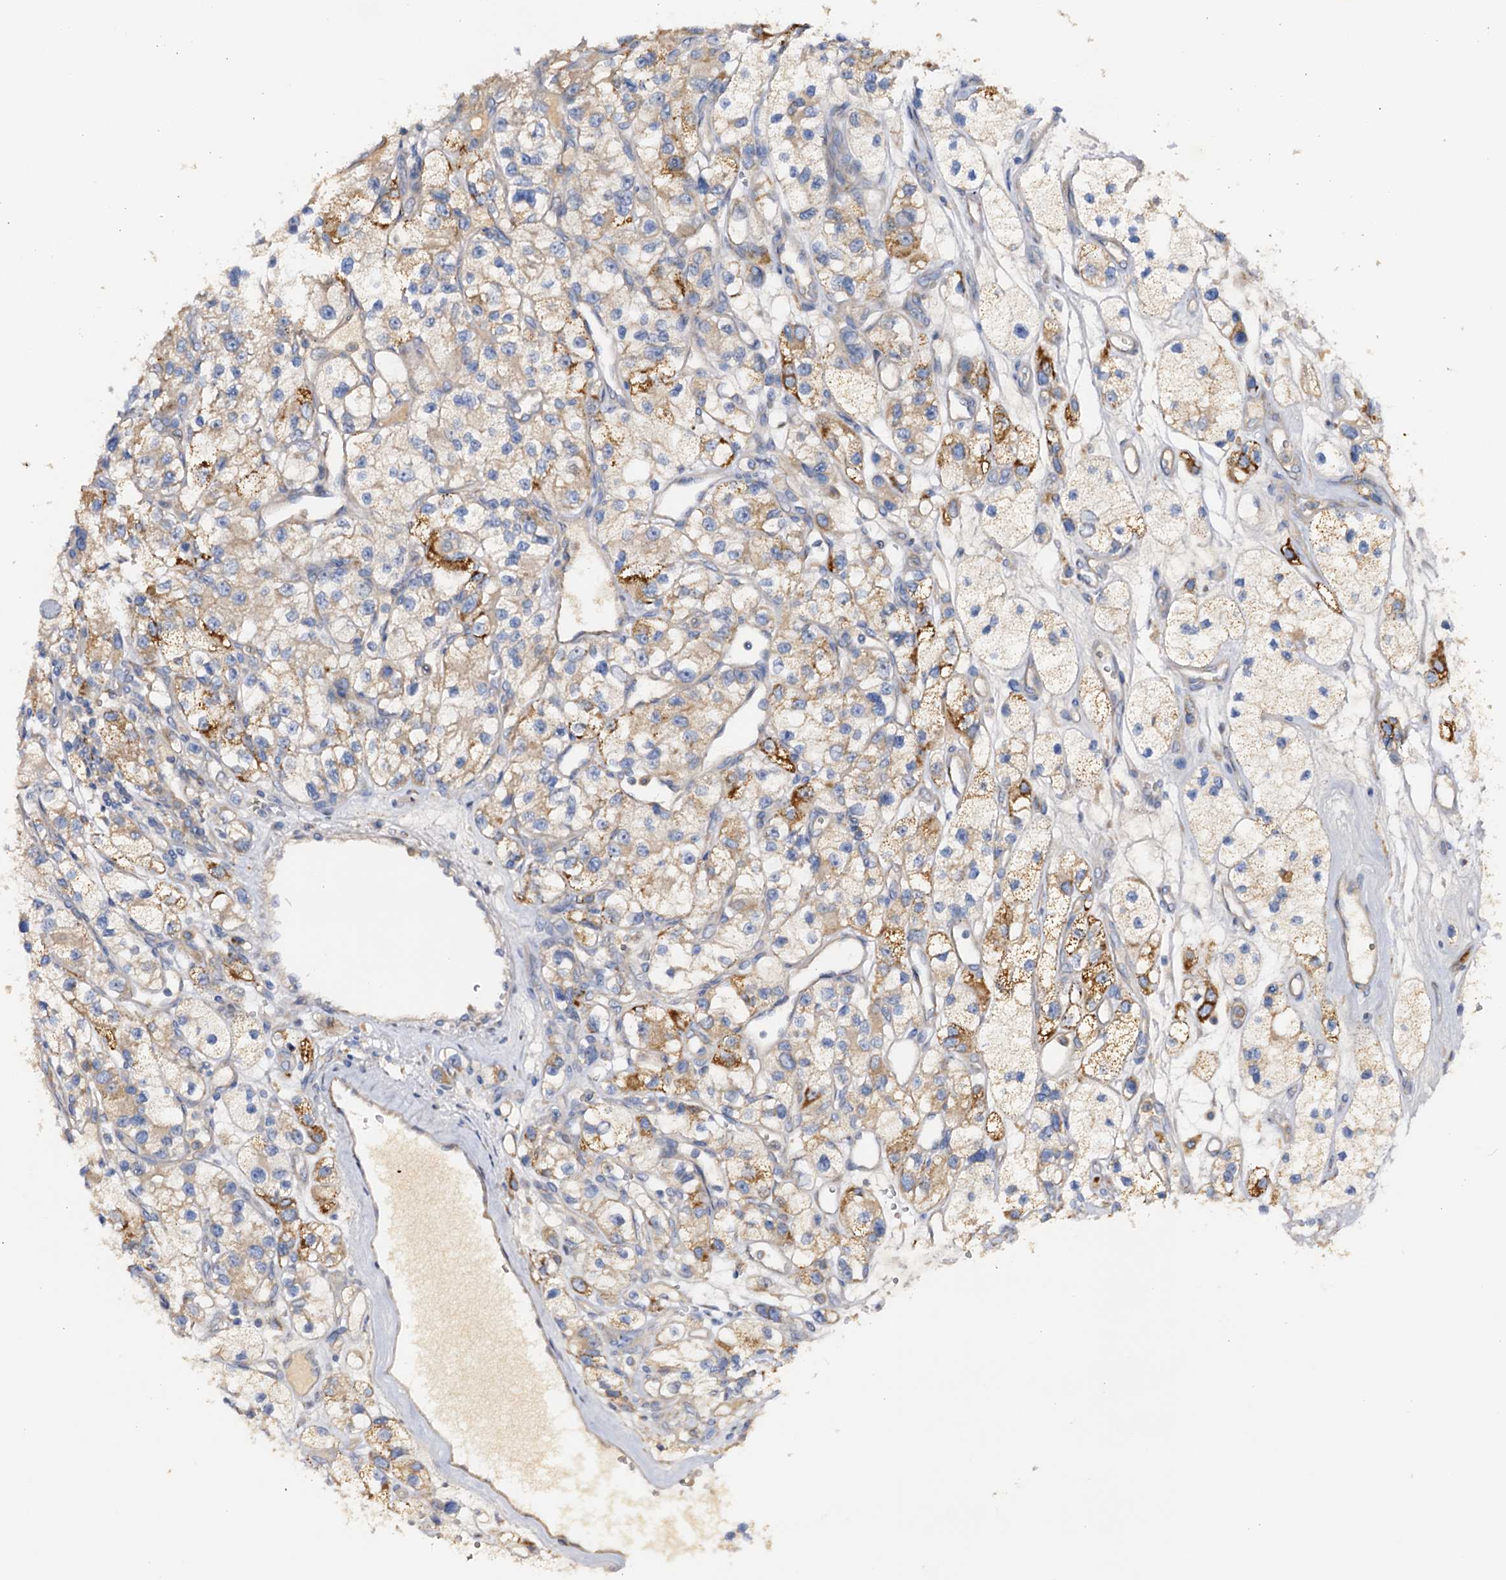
{"staining": {"intensity": "moderate", "quantity": "25%-75%", "location": "cytoplasmic/membranous"}, "tissue": "renal cancer", "cell_type": "Tumor cells", "image_type": "cancer", "snomed": [{"axis": "morphology", "description": "Adenocarcinoma, NOS"}, {"axis": "topography", "description": "Kidney"}], "caption": "Immunohistochemistry (IHC) staining of adenocarcinoma (renal), which exhibits medium levels of moderate cytoplasmic/membranous staining in about 25%-75% of tumor cells indicating moderate cytoplasmic/membranous protein staining. The staining was performed using DAB (3,3'-diaminobenzidine) (brown) for protein detection and nuclei were counterstained in hematoxylin (blue).", "gene": "DMXL2", "patient": {"sex": "female", "age": 57}}